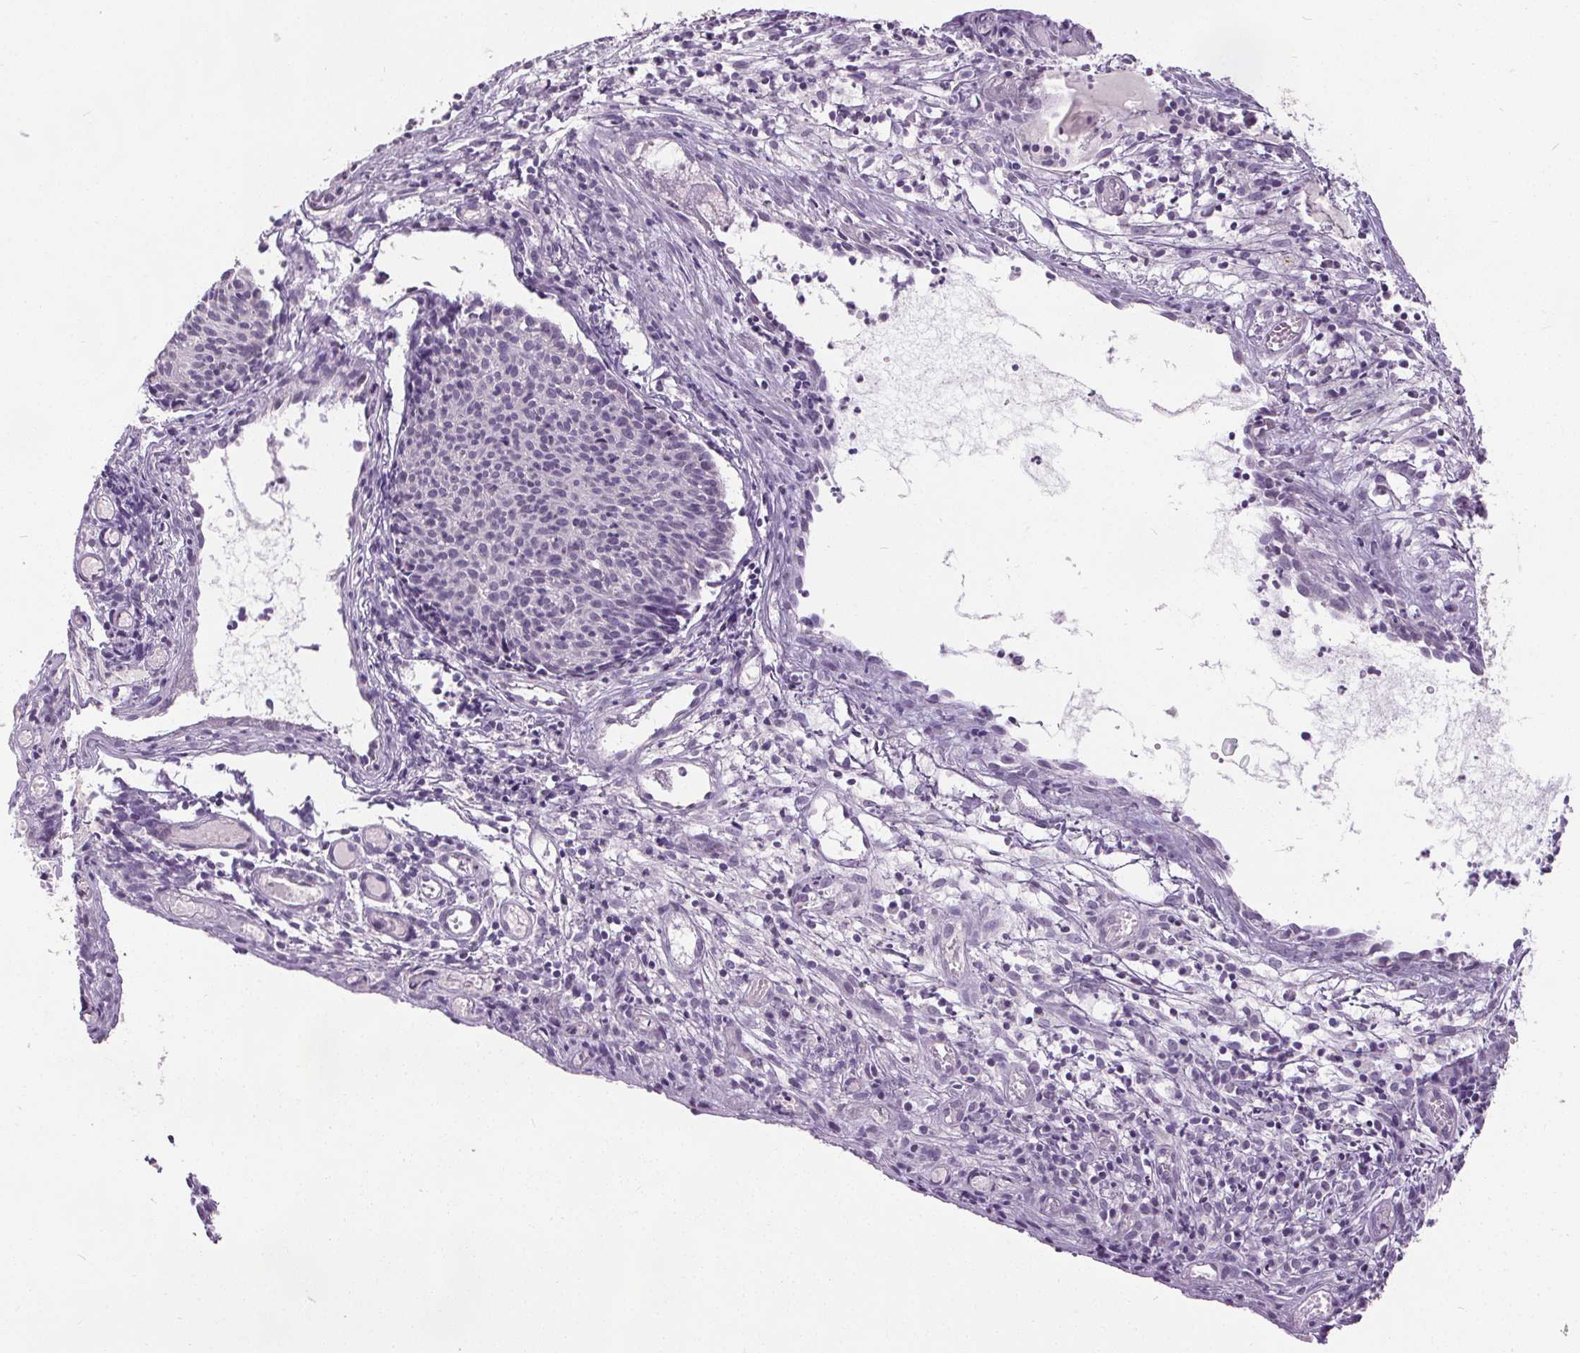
{"staining": {"intensity": "negative", "quantity": "none", "location": "none"}, "tissue": "cervical cancer", "cell_type": "Tumor cells", "image_type": "cancer", "snomed": [{"axis": "morphology", "description": "Squamous cell carcinoma, NOS"}, {"axis": "topography", "description": "Cervix"}], "caption": "The image displays no staining of tumor cells in squamous cell carcinoma (cervical).", "gene": "SLC2A9", "patient": {"sex": "female", "age": 30}}